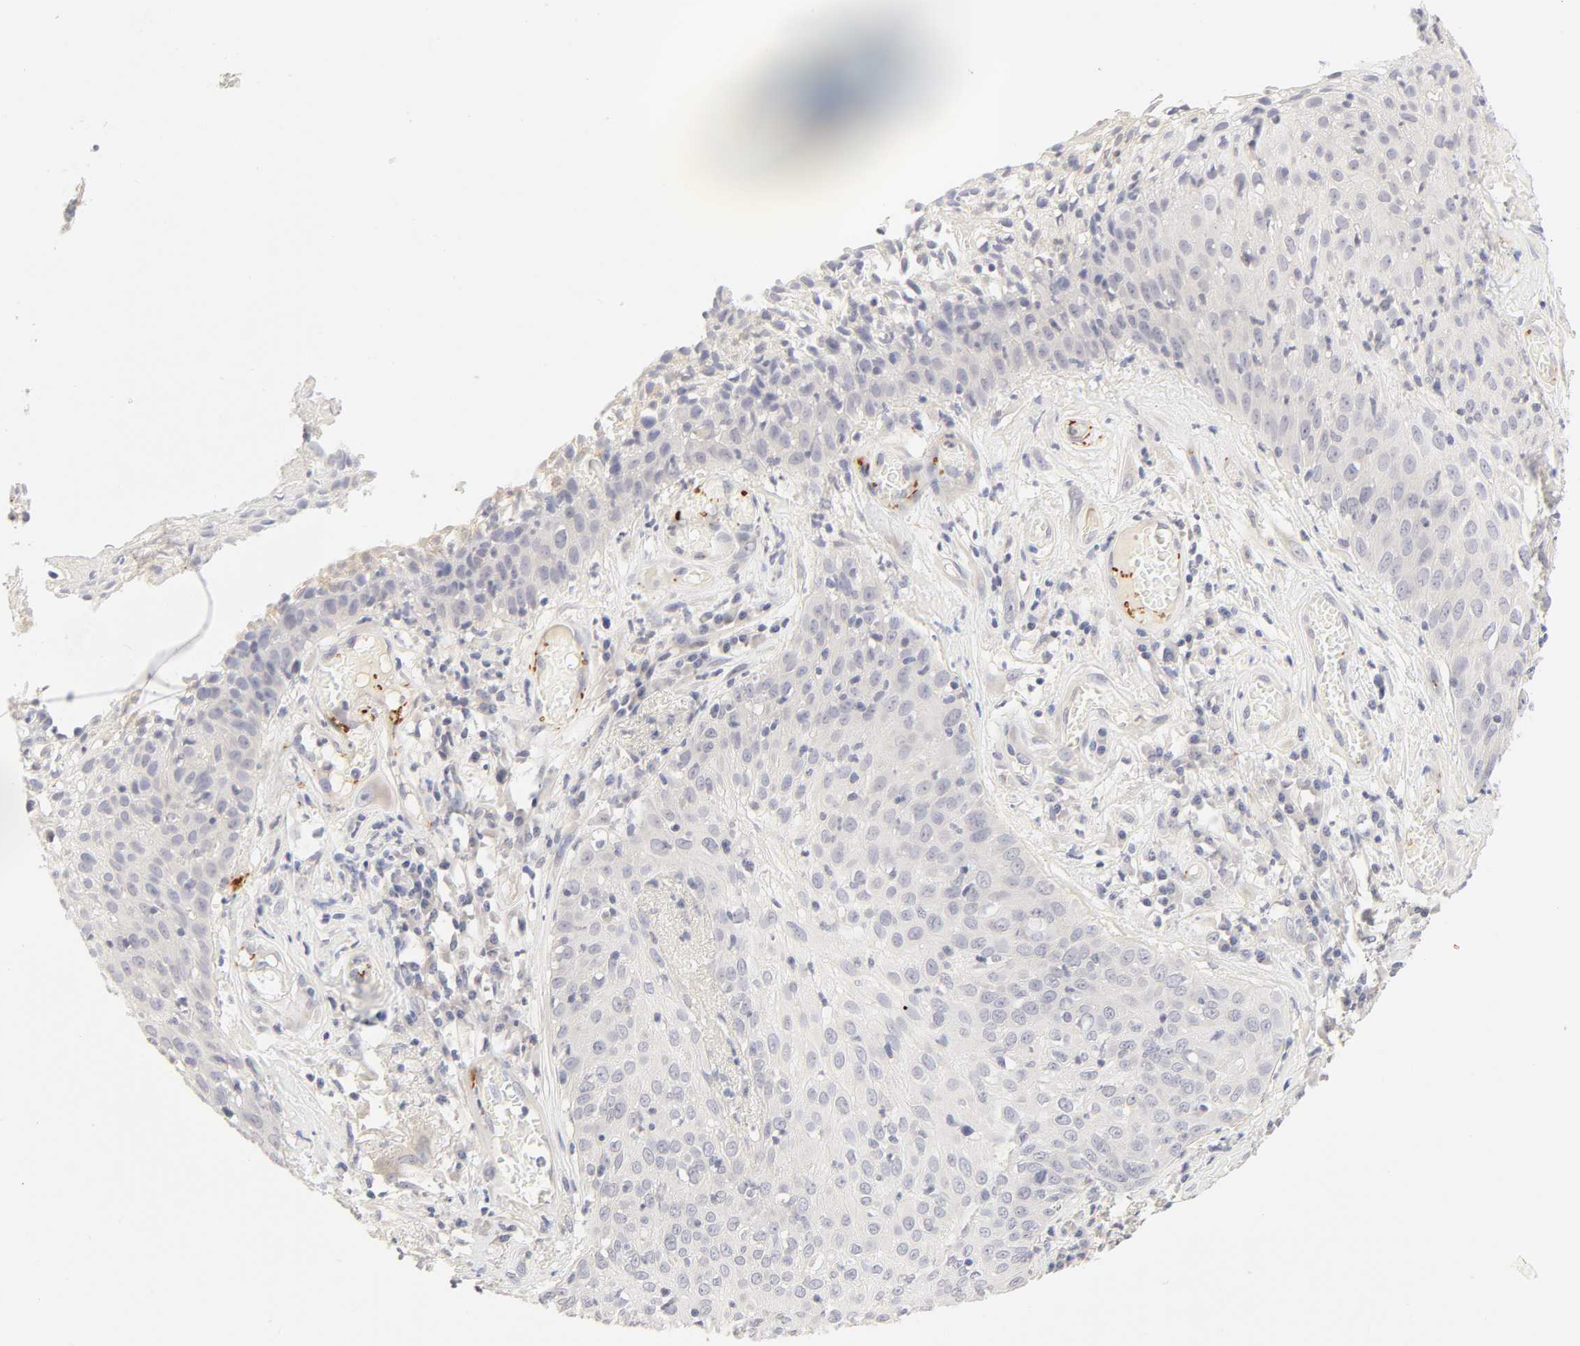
{"staining": {"intensity": "negative", "quantity": "none", "location": "none"}, "tissue": "skin cancer", "cell_type": "Tumor cells", "image_type": "cancer", "snomed": [{"axis": "morphology", "description": "Squamous cell carcinoma, NOS"}, {"axis": "topography", "description": "Skin"}], "caption": "A high-resolution histopathology image shows IHC staining of skin cancer (squamous cell carcinoma), which demonstrates no significant expression in tumor cells. (DAB IHC with hematoxylin counter stain).", "gene": "CYP4B1", "patient": {"sex": "male", "age": 65}}